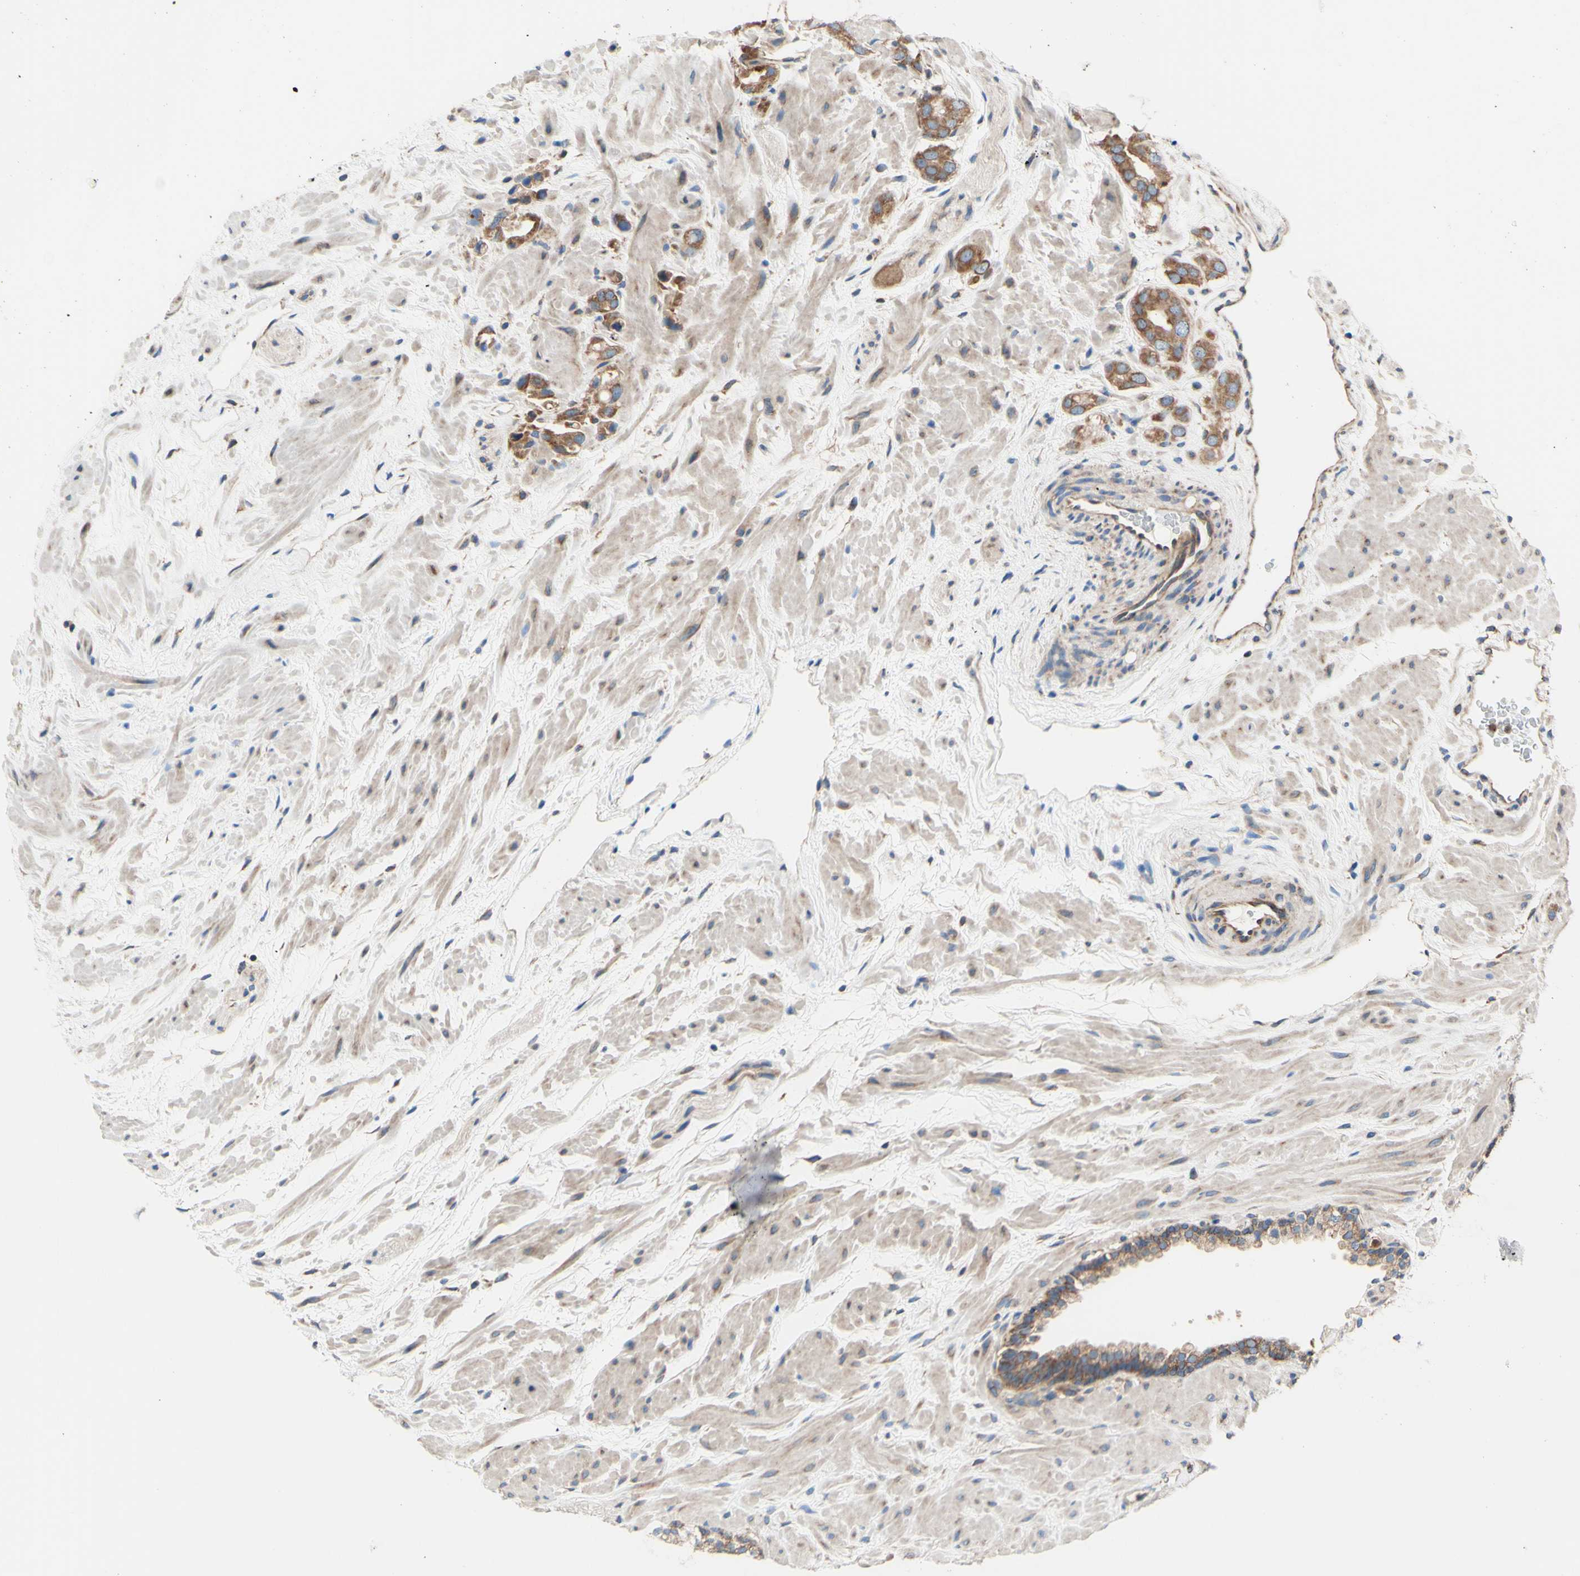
{"staining": {"intensity": "moderate", "quantity": ">75%", "location": "cytoplasmic/membranous"}, "tissue": "prostate cancer", "cell_type": "Tumor cells", "image_type": "cancer", "snomed": [{"axis": "morphology", "description": "Adenocarcinoma, High grade"}, {"axis": "topography", "description": "Prostate"}], "caption": "Immunohistochemistry histopathology image of neoplastic tissue: human prostate cancer (adenocarcinoma (high-grade)) stained using immunohistochemistry (IHC) demonstrates medium levels of moderate protein expression localized specifically in the cytoplasmic/membranous of tumor cells, appearing as a cytoplasmic/membranous brown color.", "gene": "FMR1", "patient": {"sex": "male", "age": 64}}